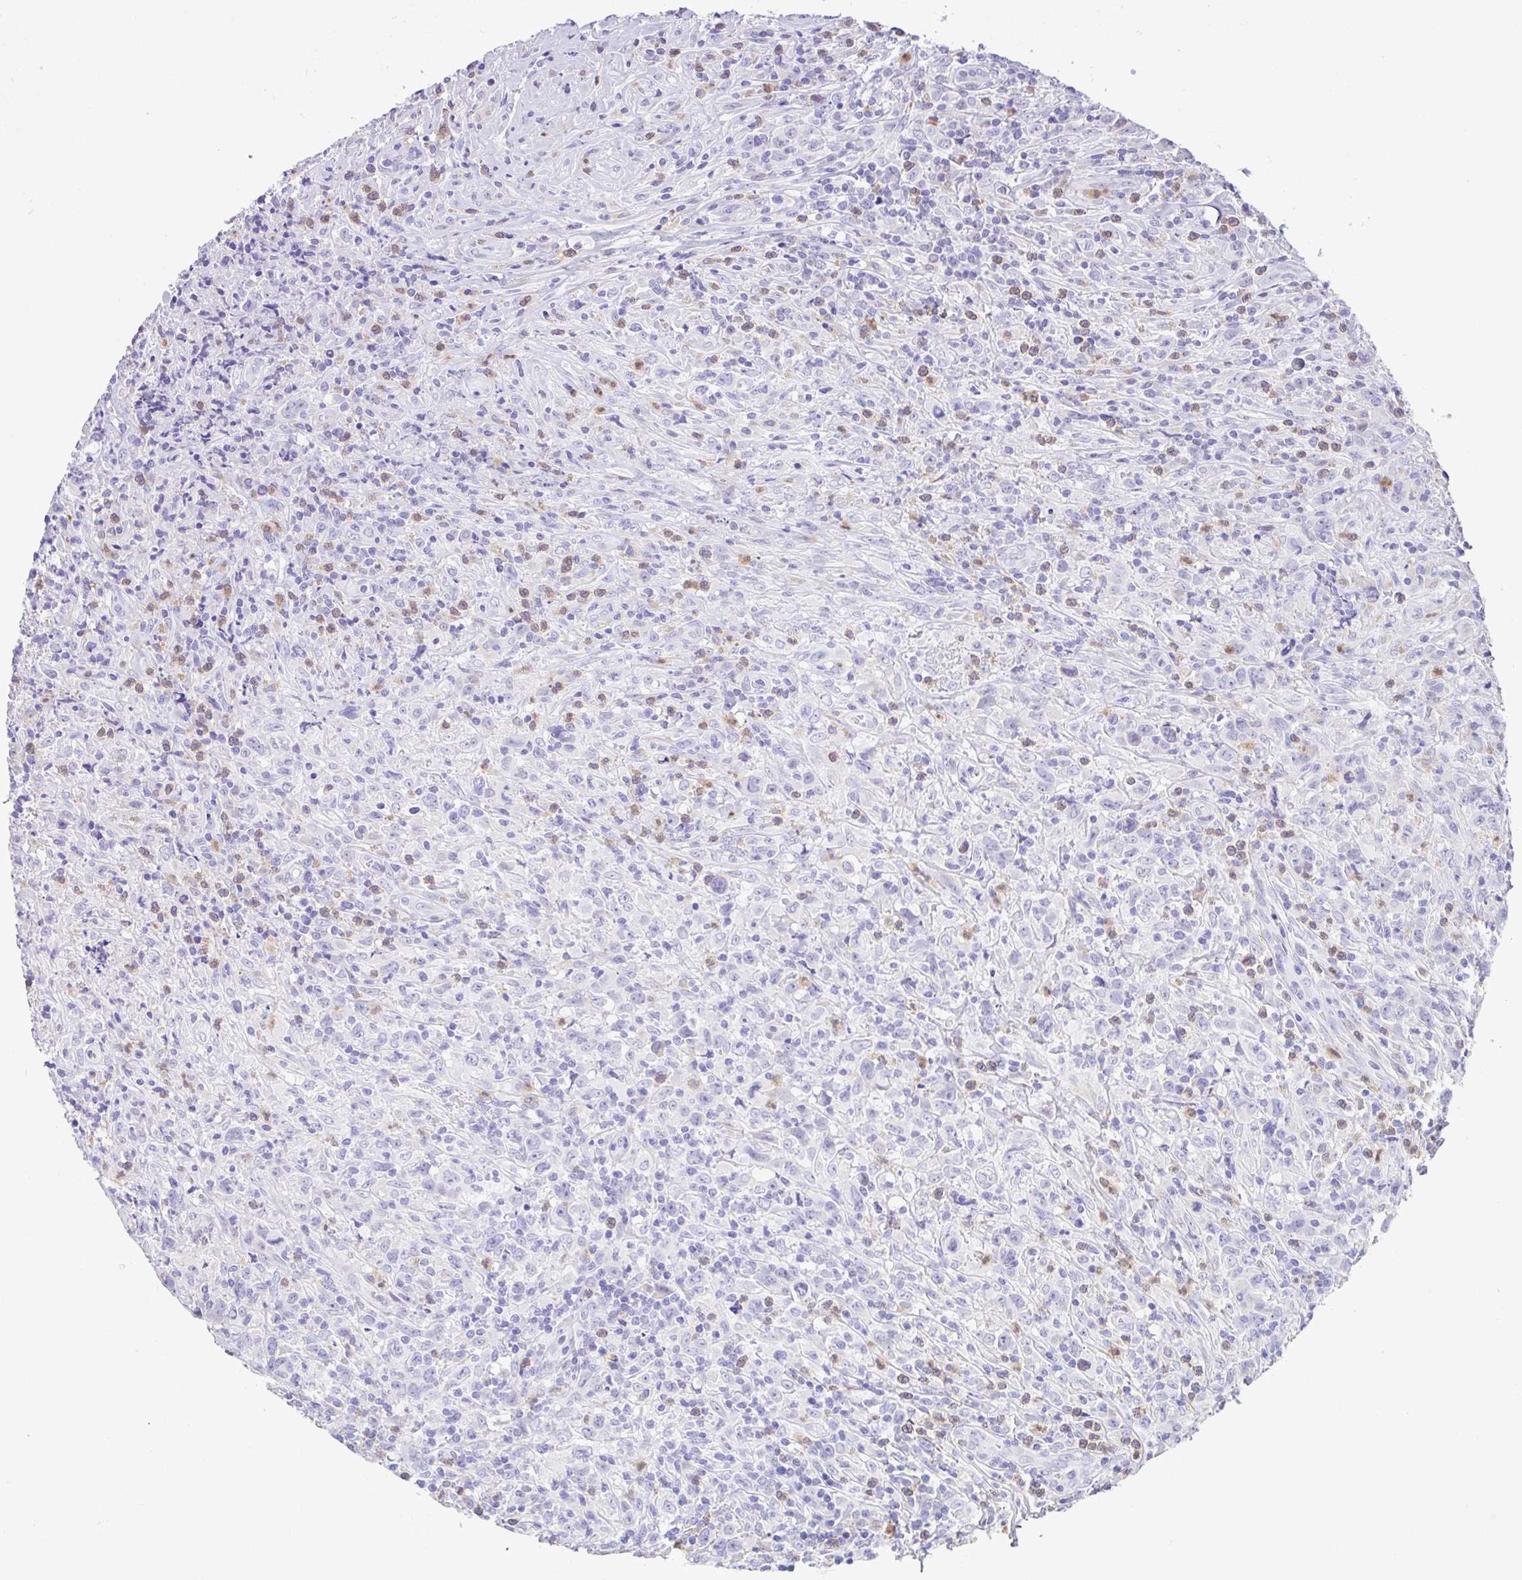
{"staining": {"intensity": "negative", "quantity": "none", "location": "none"}, "tissue": "lymphoma", "cell_type": "Tumor cells", "image_type": "cancer", "snomed": [{"axis": "morphology", "description": "Hodgkin's disease, NOS"}, {"axis": "topography", "description": "Lymph node"}], "caption": "This is a micrograph of immunohistochemistry staining of lymphoma, which shows no expression in tumor cells.", "gene": "NCF1", "patient": {"sex": "female", "age": 18}}